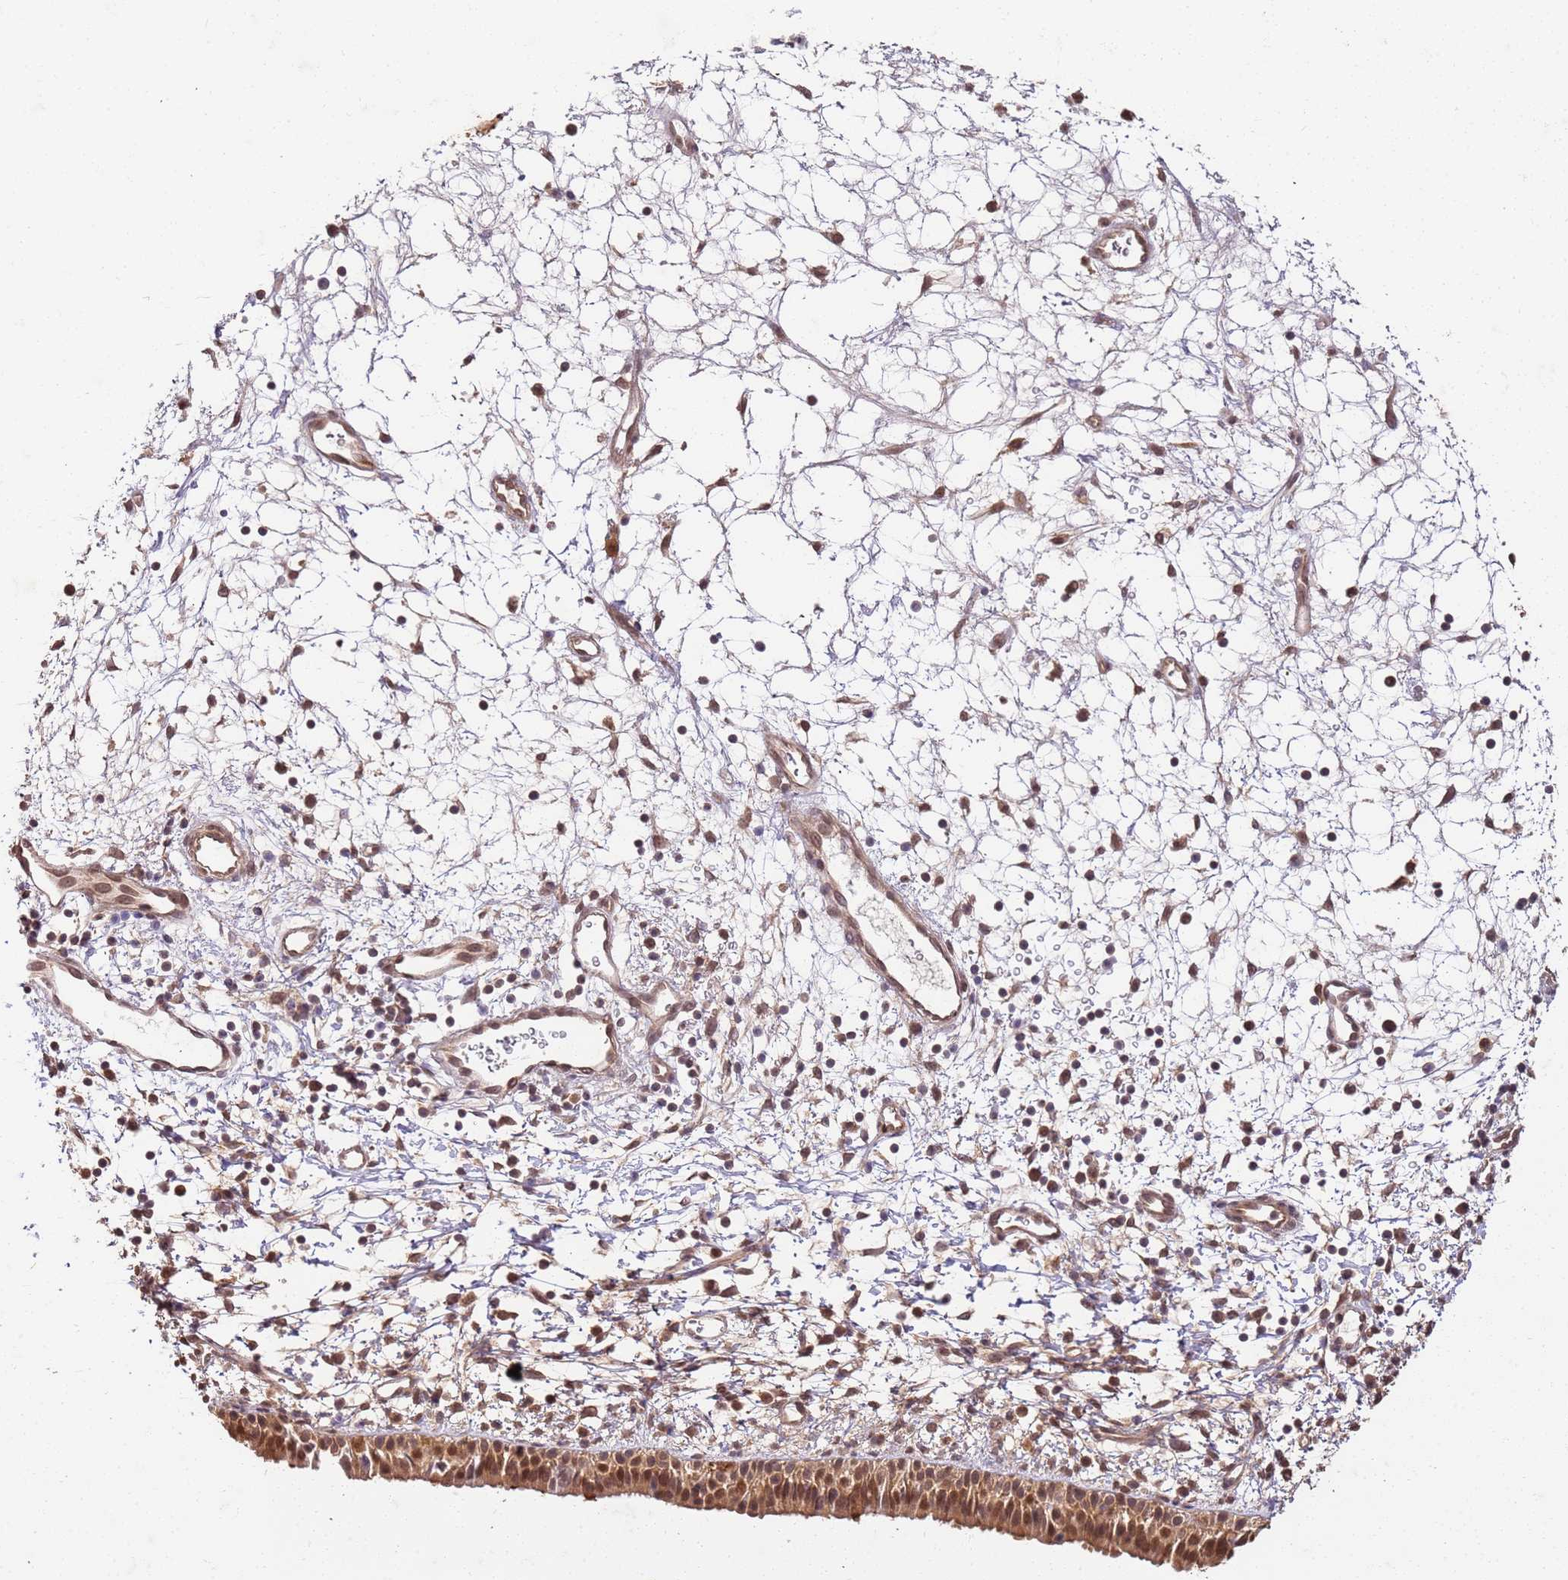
{"staining": {"intensity": "moderate", "quantity": ">75%", "location": "cytoplasmic/membranous,nuclear"}, "tissue": "nasopharynx", "cell_type": "Respiratory epithelial cells", "image_type": "normal", "snomed": [{"axis": "morphology", "description": "Normal tissue, NOS"}, {"axis": "topography", "description": "Nasopharynx"}], "caption": "This image demonstrates normal nasopharynx stained with immunohistochemistry to label a protein in brown. The cytoplasmic/membranous,nuclear of respiratory epithelial cells show moderate positivity for the protein. Nuclei are counter-stained blue.", "gene": "UBE3A", "patient": {"sex": "male", "age": 22}}